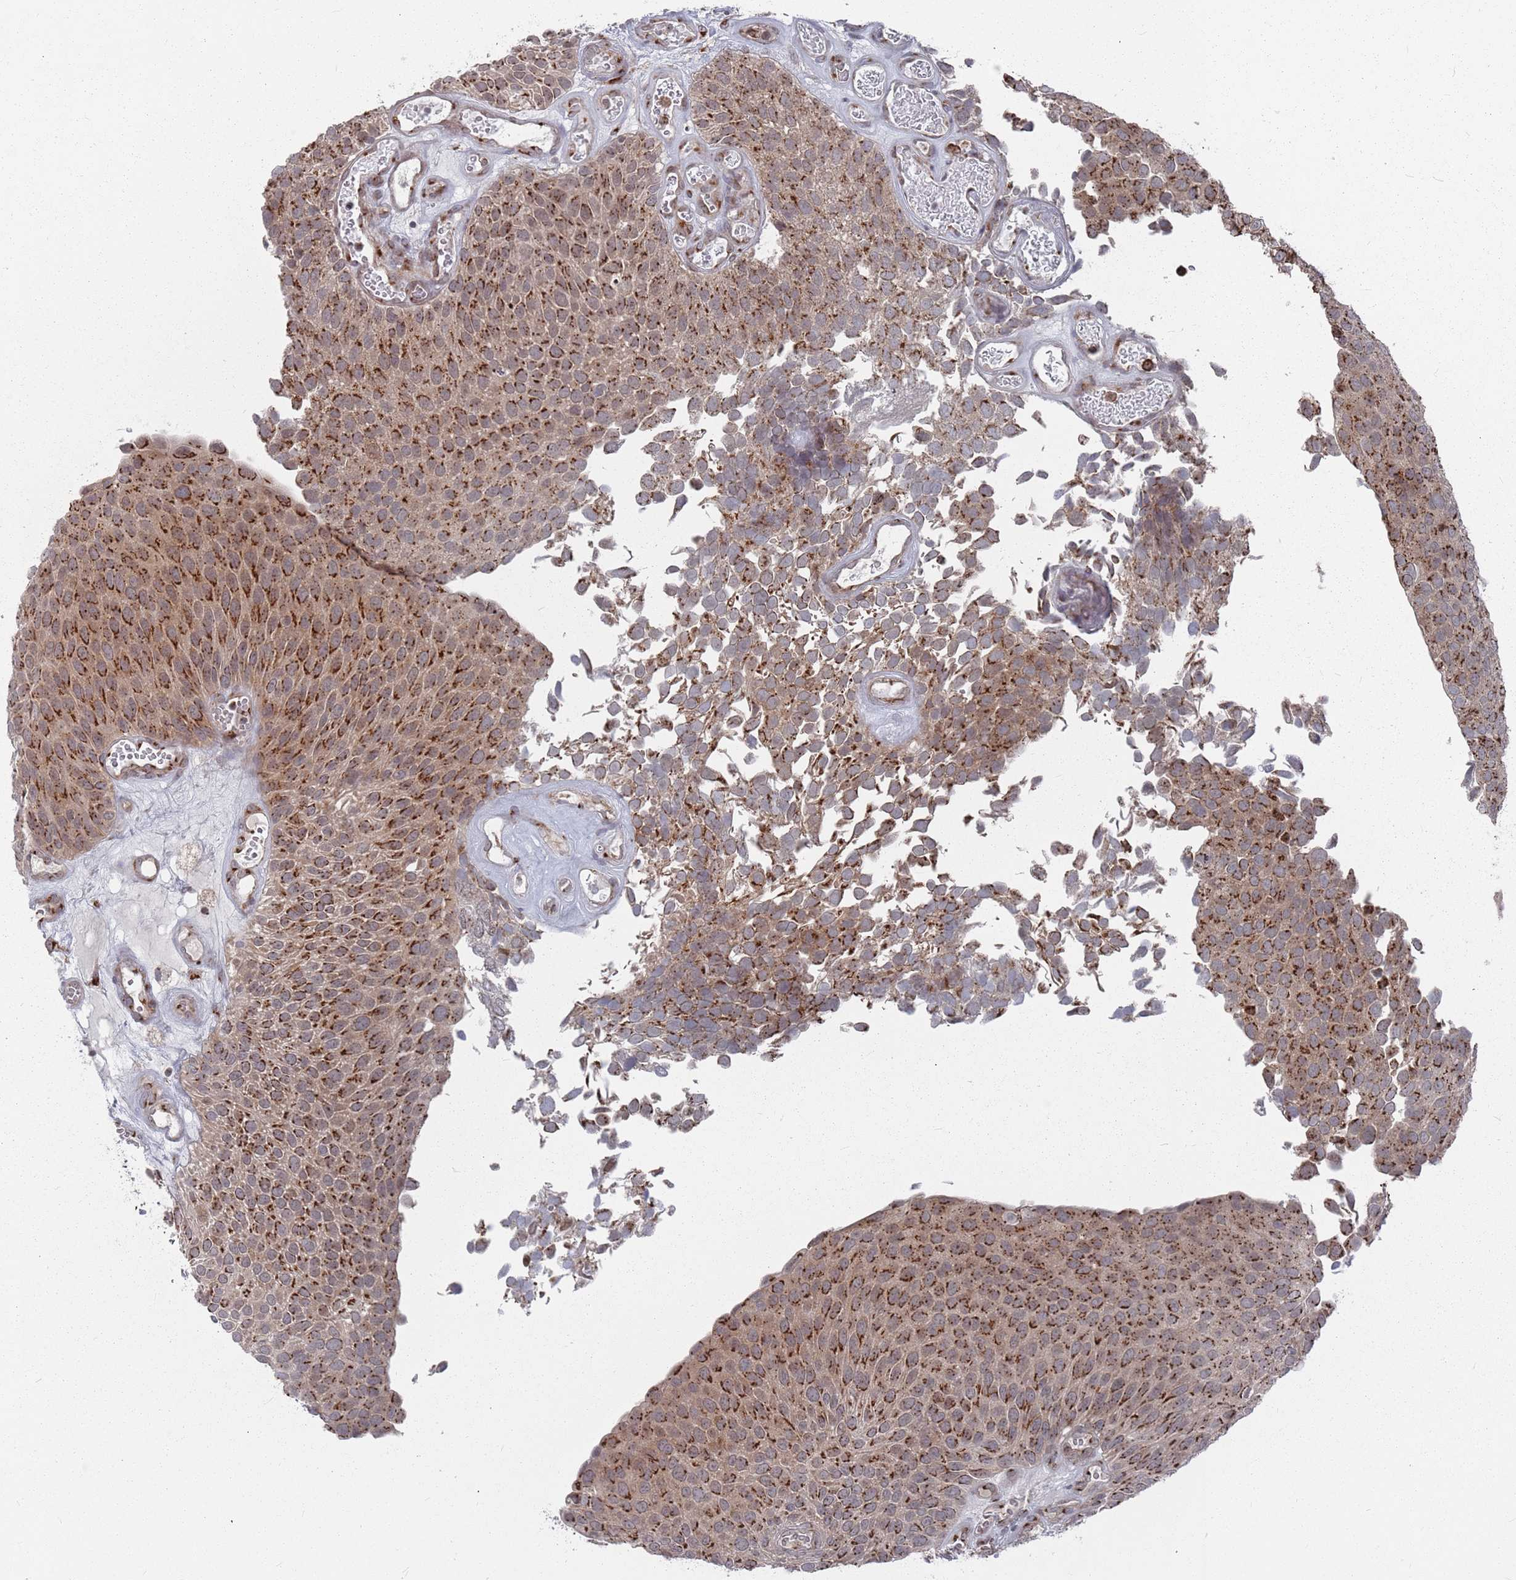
{"staining": {"intensity": "strong", "quantity": ">75%", "location": "cytoplasmic/membranous"}, "tissue": "urothelial cancer", "cell_type": "Tumor cells", "image_type": "cancer", "snomed": [{"axis": "morphology", "description": "Urothelial carcinoma, Low grade"}, {"axis": "topography", "description": "Urinary bladder"}], "caption": "Immunohistochemical staining of human urothelial cancer demonstrates high levels of strong cytoplasmic/membranous positivity in approximately >75% of tumor cells.", "gene": "FMO4", "patient": {"sex": "male", "age": 89}}